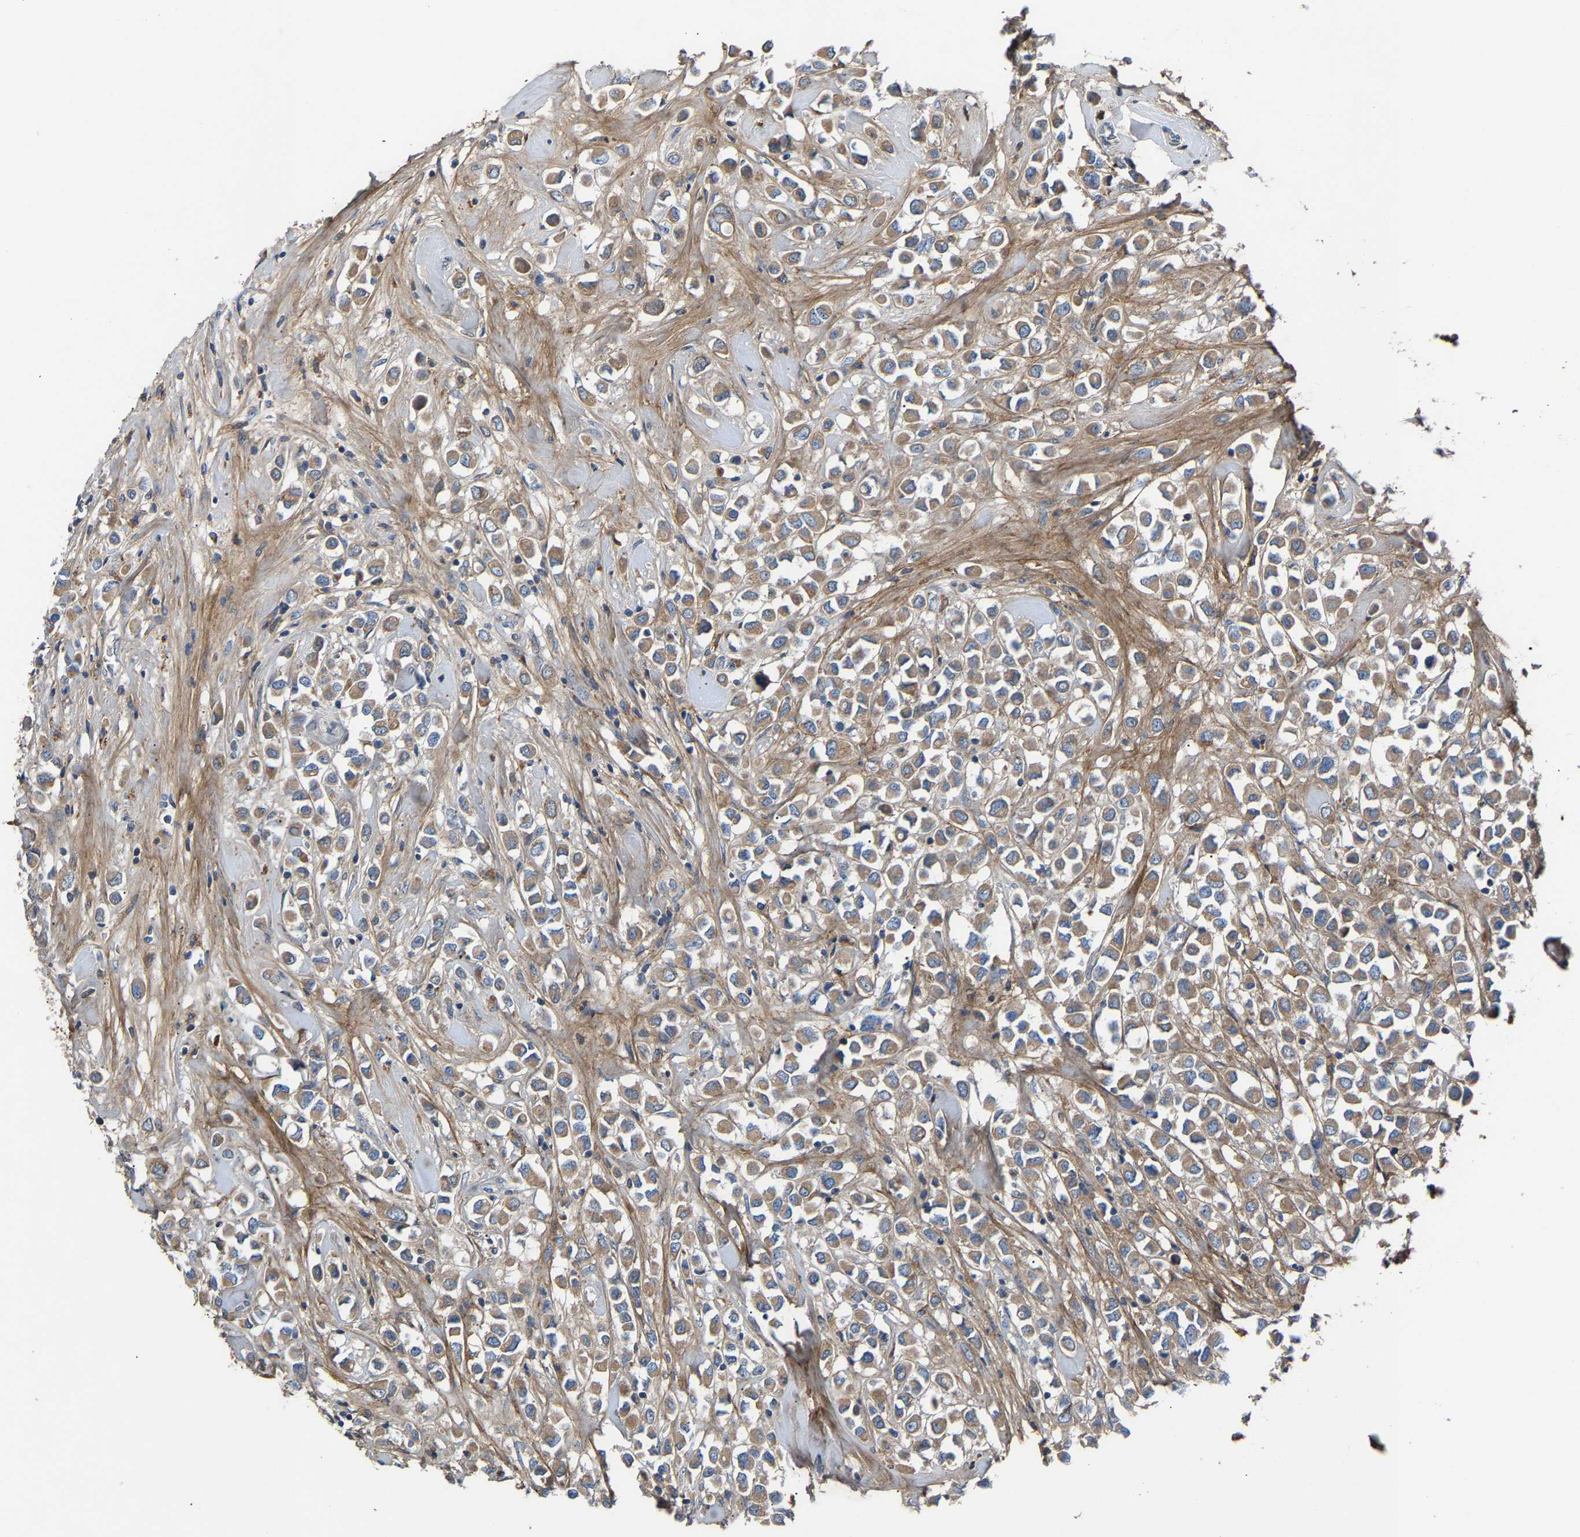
{"staining": {"intensity": "moderate", "quantity": ">75%", "location": "cytoplasmic/membranous"}, "tissue": "breast cancer", "cell_type": "Tumor cells", "image_type": "cancer", "snomed": [{"axis": "morphology", "description": "Duct carcinoma"}, {"axis": "topography", "description": "Breast"}], "caption": "Immunohistochemical staining of breast invasive ductal carcinoma reveals medium levels of moderate cytoplasmic/membranous protein positivity in about >75% of tumor cells.", "gene": "CCDC171", "patient": {"sex": "female", "age": 61}}